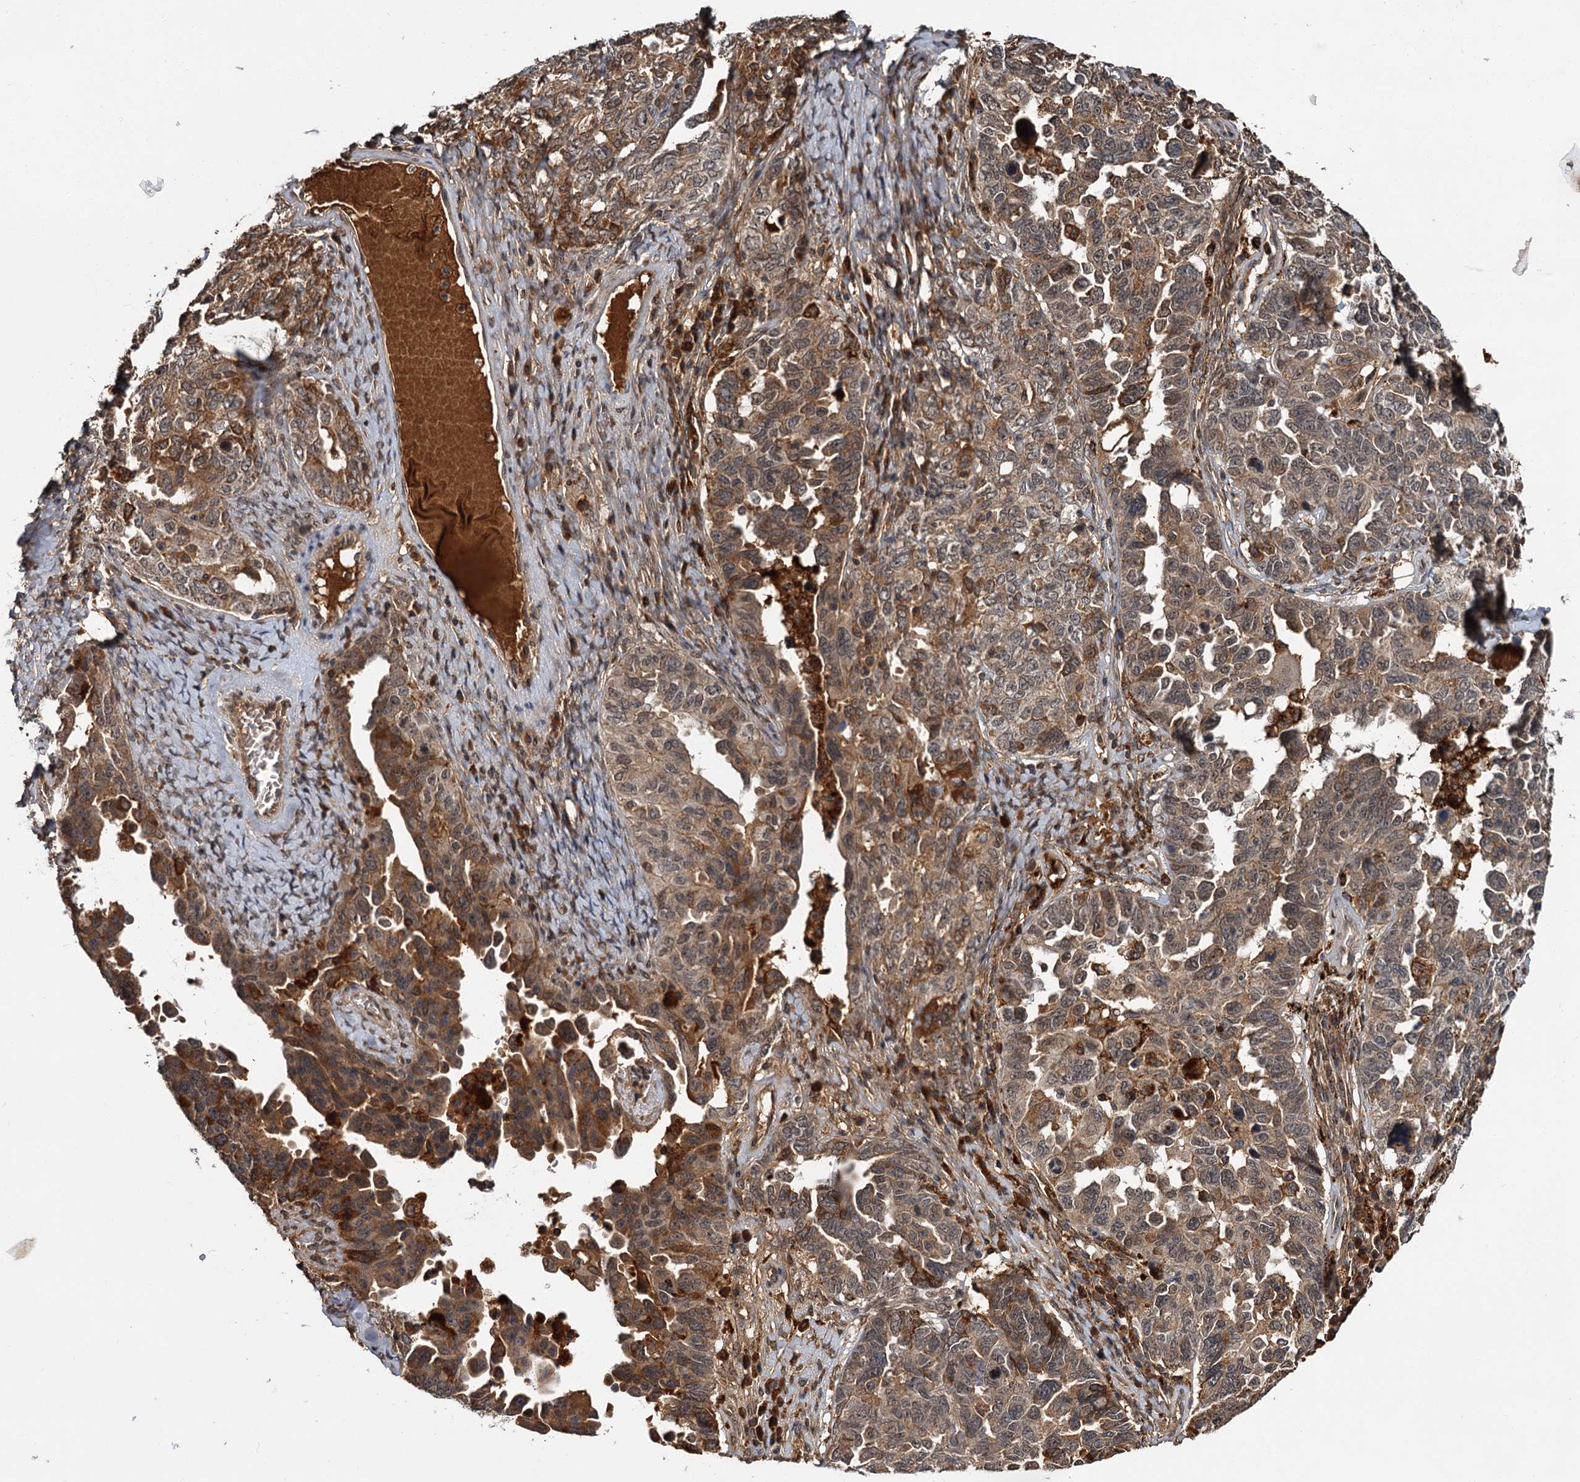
{"staining": {"intensity": "moderate", "quantity": "<25%", "location": "cytoplasmic/membranous"}, "tissue": "ovarian cancer", "cell_type": "Tumor cells", "image_type": "cancer", "snomed": [{"axis": "morphology", "description": "Carcinoma, endometroid"}, {"axis": "topography", "description": "Ovary"}], "caption": "Ovarian cancer tissue exhibits moderate cytoplasmic/membranous expression in about <25% of tumor cells", "gene": "MBD6", "patient": {"sex": "female", "age": 62}}